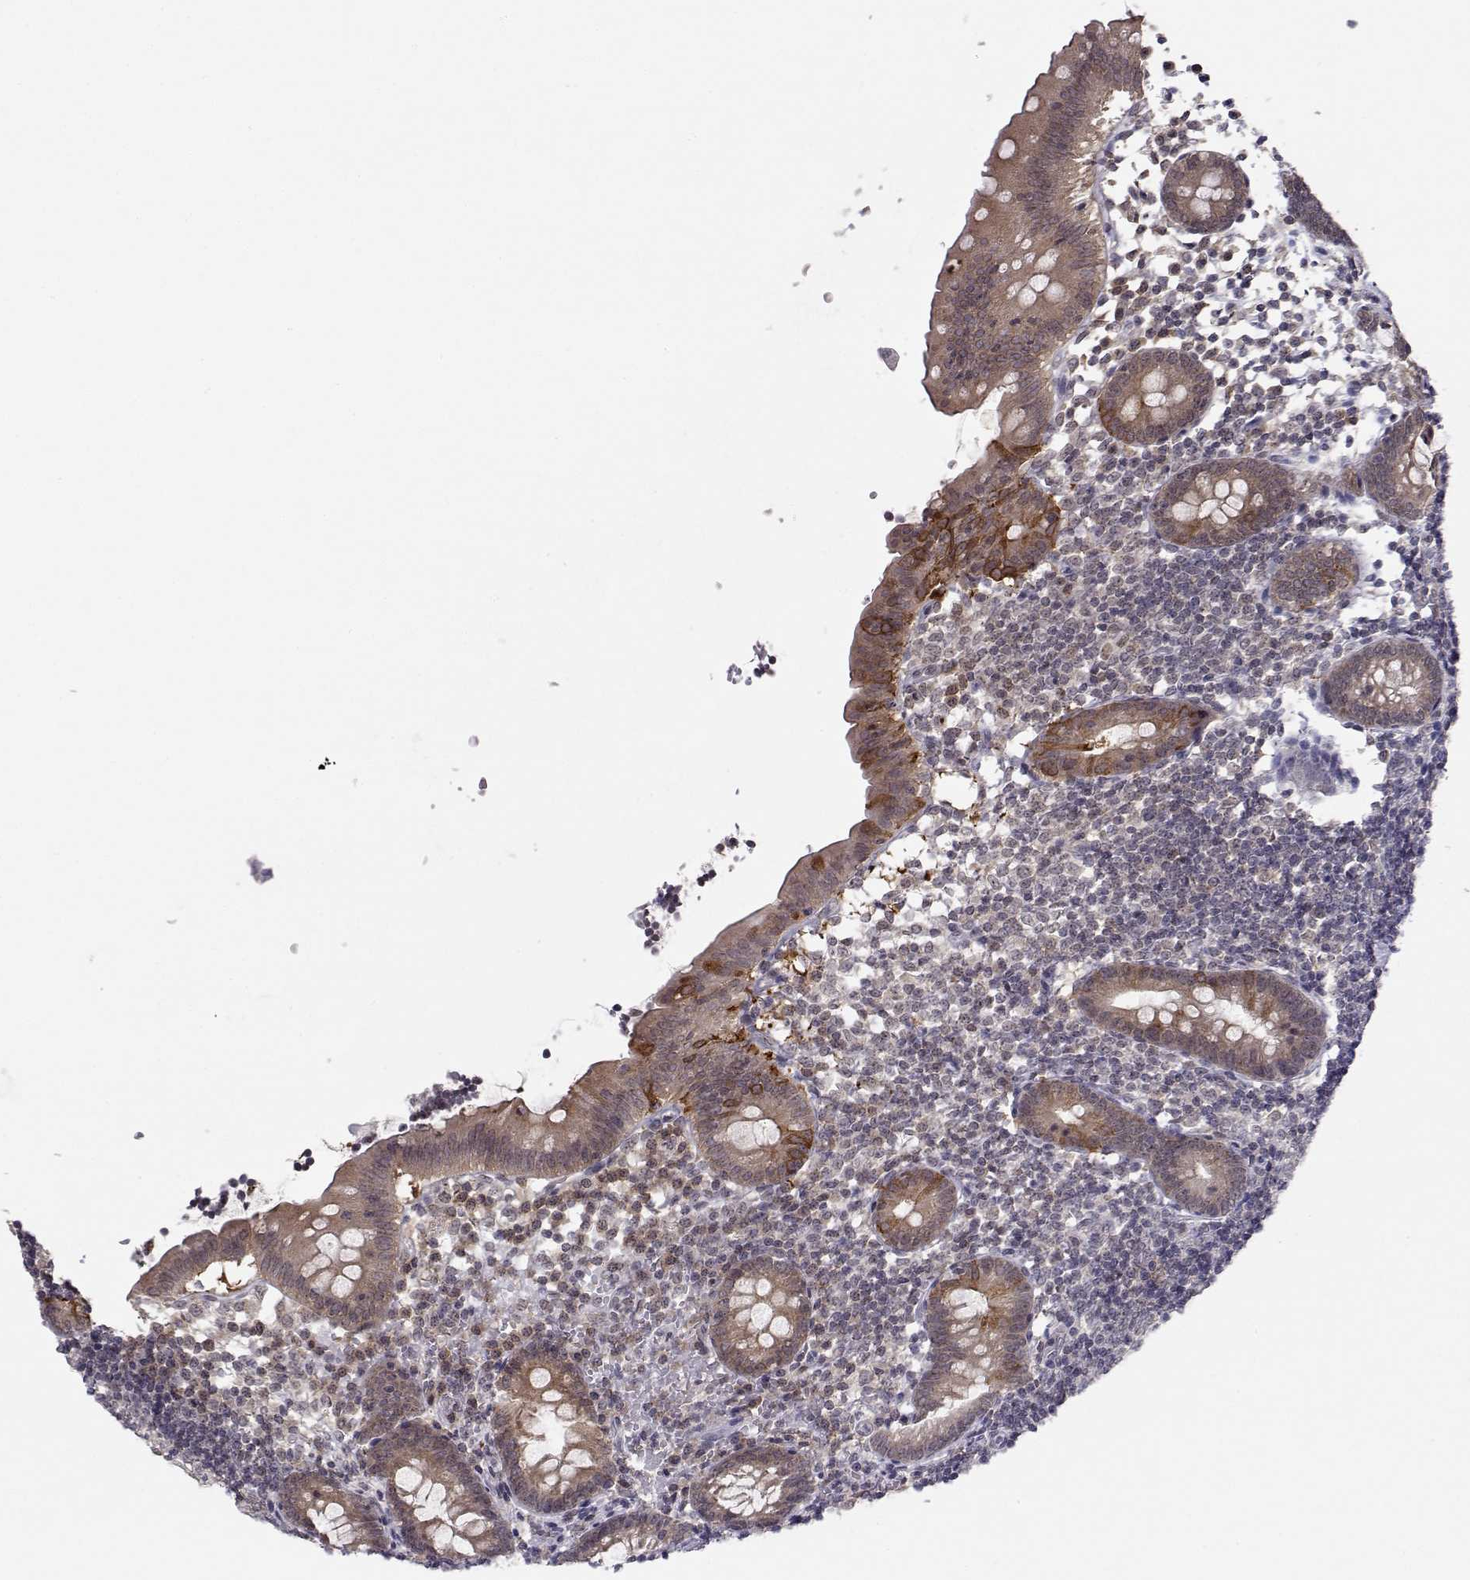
{"staining": {"intensity": "moderate", "quantity": "25%-75%", "location": "cytoplasmic/membranous"}, "tissue": "appendix", "cell_type": "Glandular cells", "image_type": "normal", "snomed": [{"axis": "morphology", "description": "Normal tissue, NOS"}, {"axis": "topography", "description": "Appendix"}], "caption": "Normal appendix demonstrates moderate cytoplasmic/membranous expression in about 25%-75% of glandular cells, visualized by immunohistochemistry. (DAB (3,3'-diaminobenzidine) IHC with brightfield microscopy, high magnification).", "gene": "KIF13B", "patient": {"sex": "female", "age": 40}}